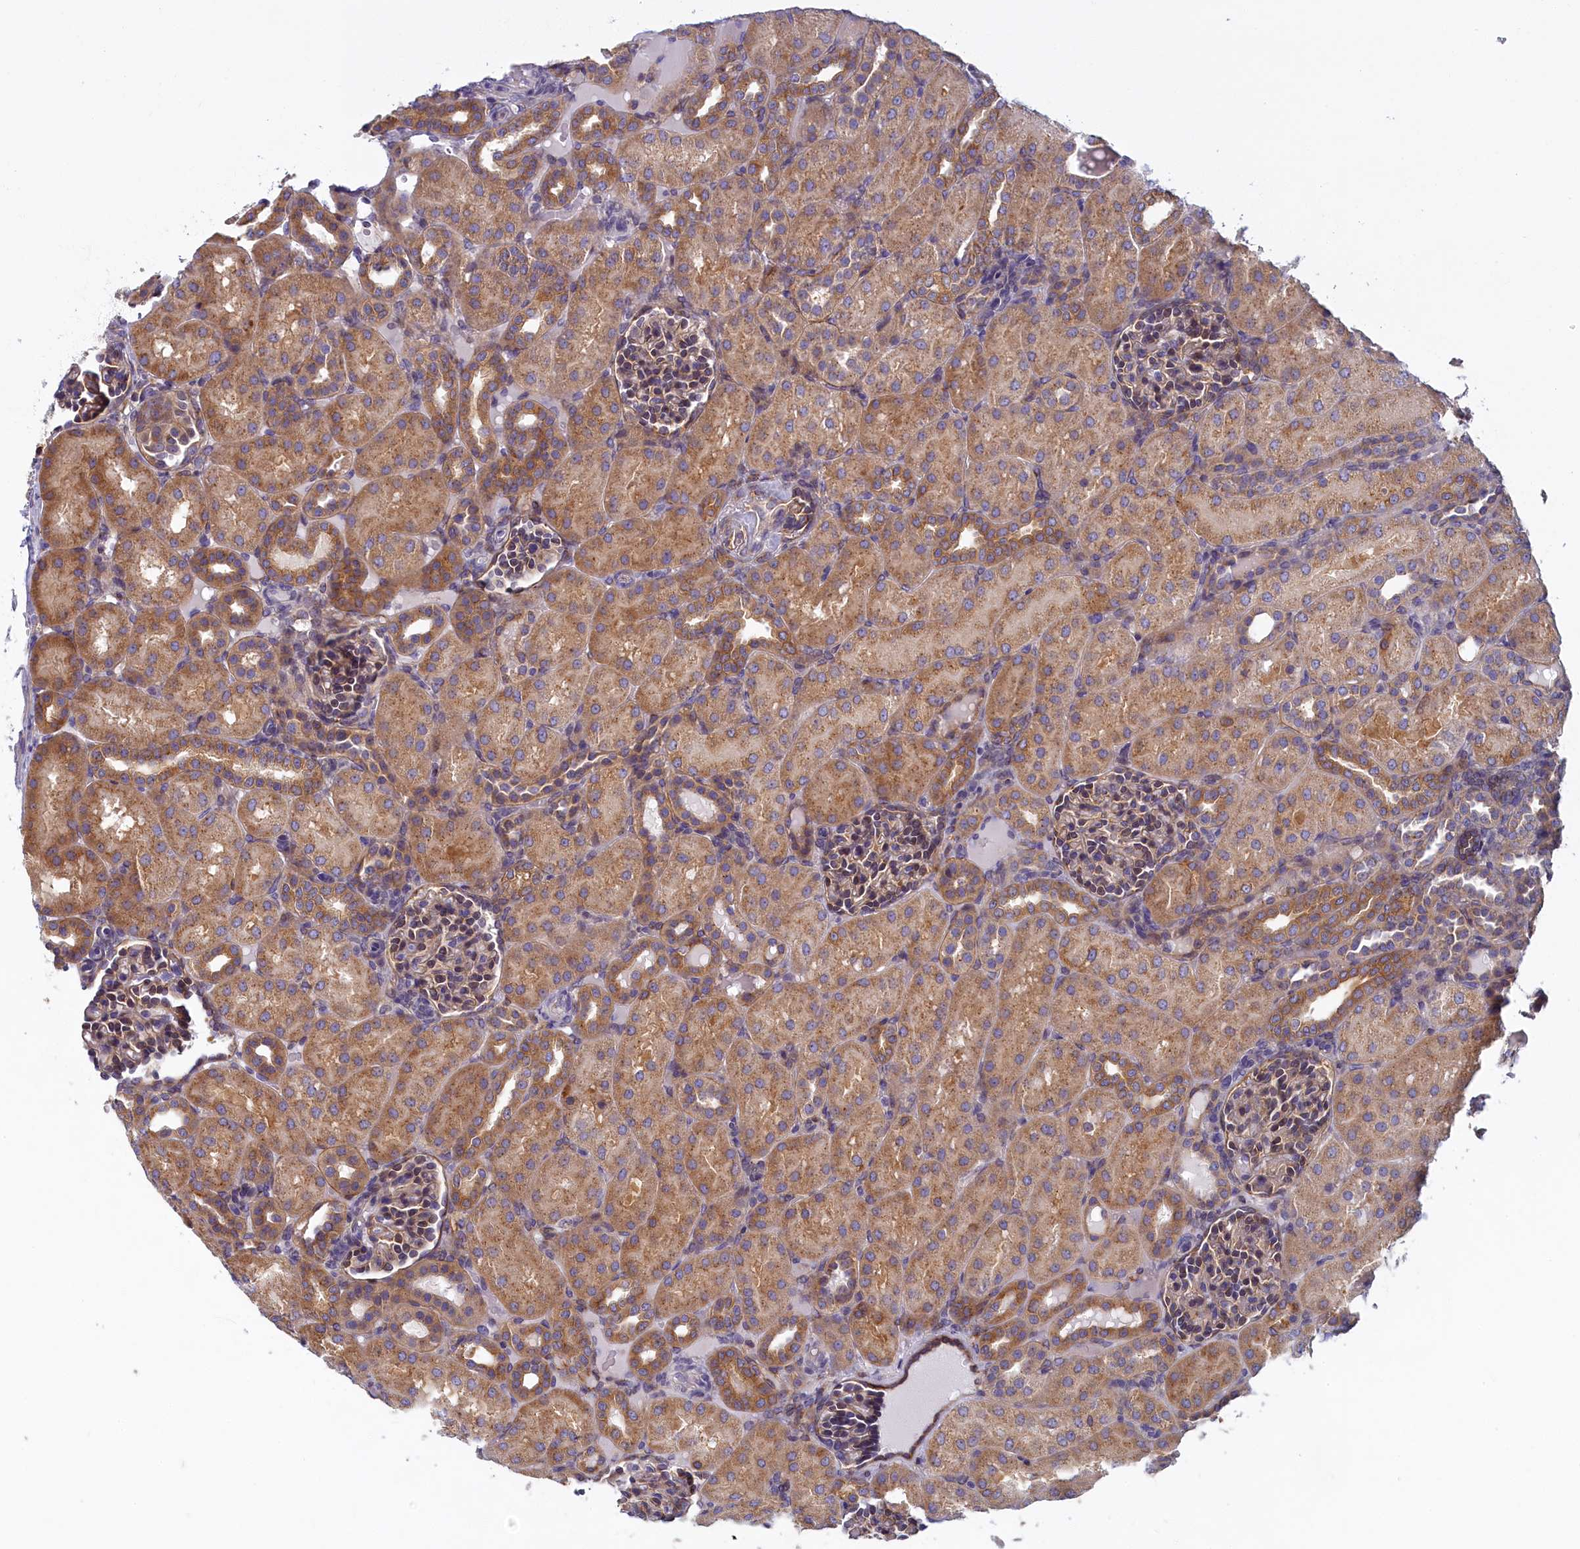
{"staining": {"intensity": "weak", "quantity": "25%-75%", "location": "cytoplasmic/membranous"}, "tissue": "kidney", "cell_type": "Cells in glomeruli", "image_type": "normal", "snomed": [{"axis": "morphology", "description": "Normal tissue, NOS"}, {"axis": "topography", "description": "Kidney"}], "caption": "Approximately 25%-75% of cells in glomeruli in normal kidney exhibit weak cytoplasmic/membranous protein staining as visualized by brown immunohistochemical staining.", "gene": "NOL10", "patient": {"sex": "male", "age": 1}}